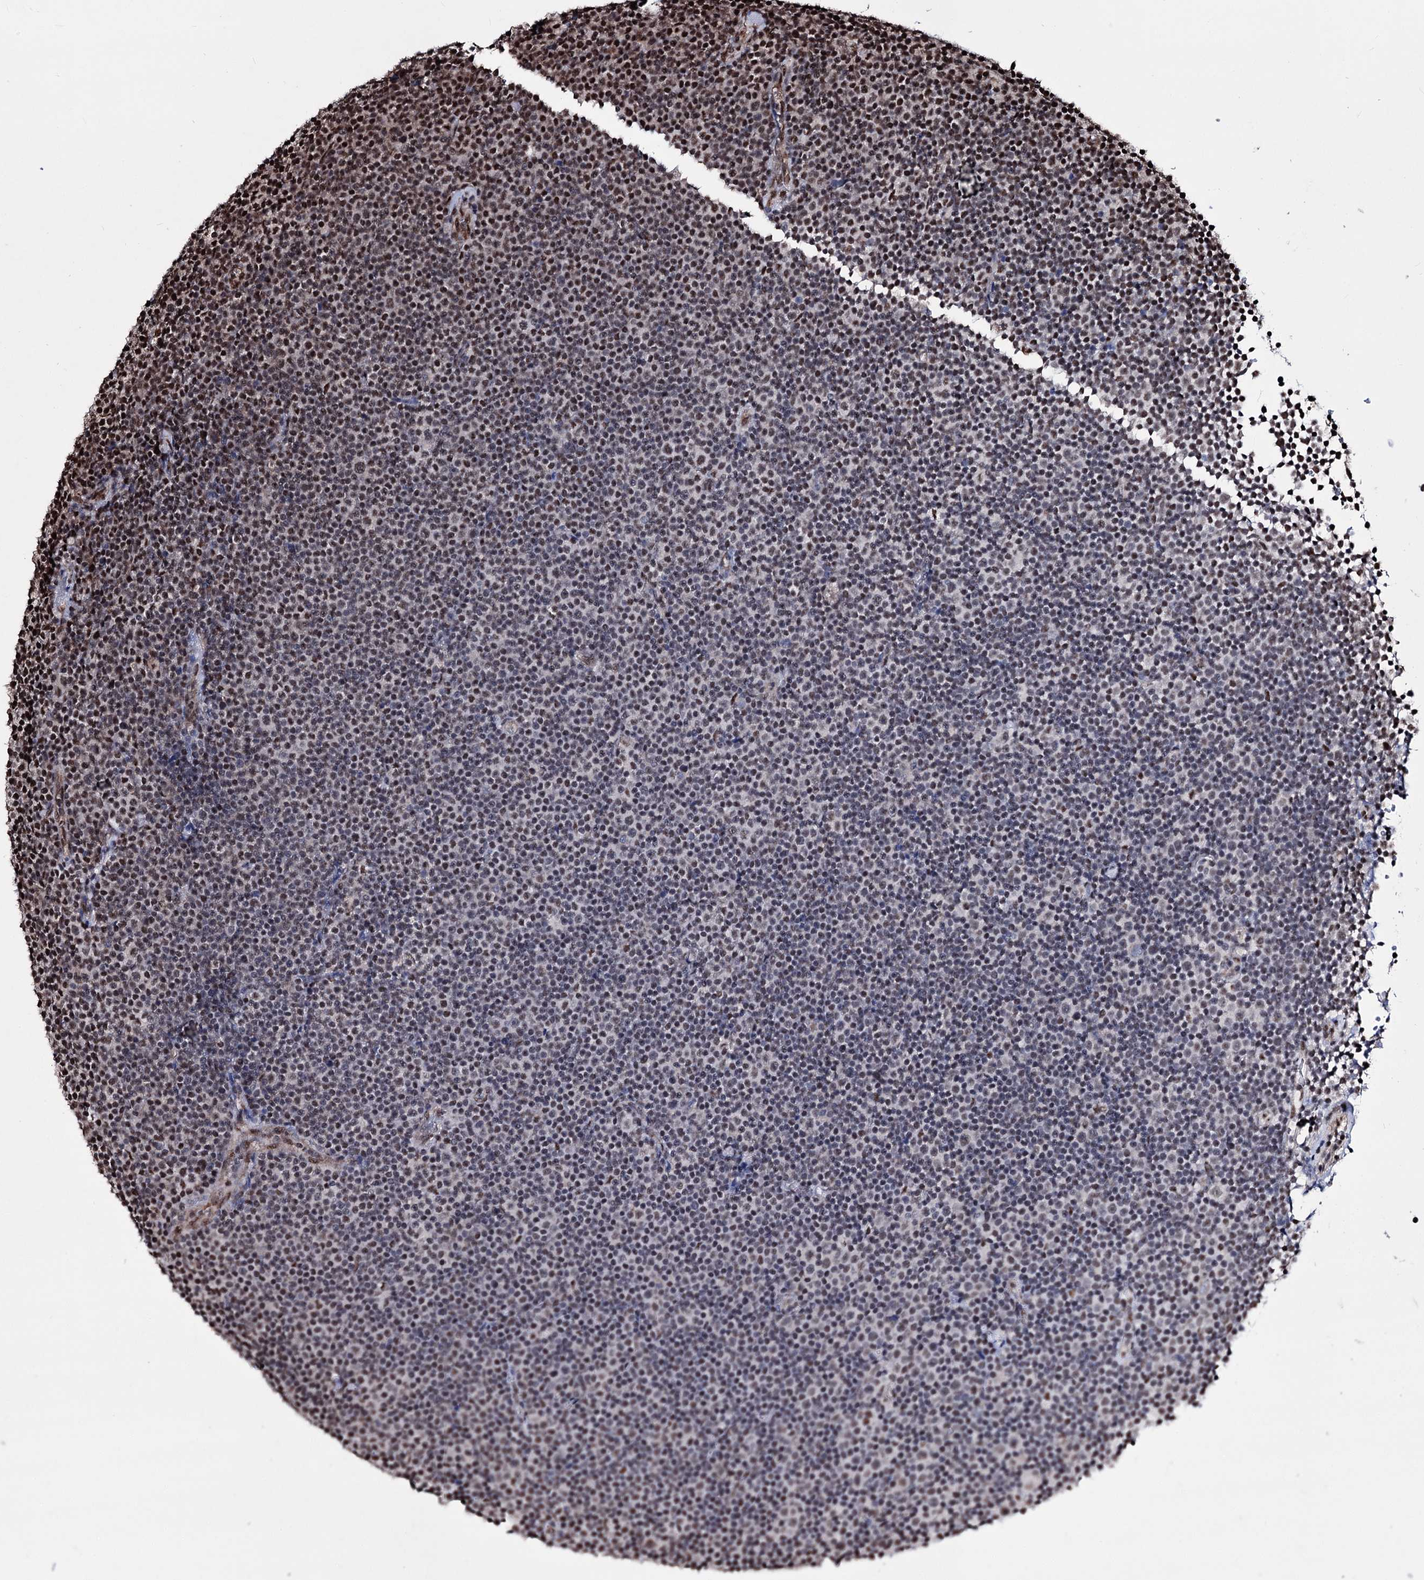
{"staining": {"intensity": "moderate", "quantity": "25%-75%", "location": "nuclear"}, "tissue": "lymphoma", "cell_type": "Tumor cells", "image_type": "cancer", "snomed": [{"axis": "morphology", "description": "Malignant lymphoma, non-Hodgkin's type, Low grade"}, {"axis": "topography", "description": "Lymph node"}], "caption": "Lymphoma tissue reveals moderate nuclear staining in approximately 25%-75% of tumor cells, visualized by immunohistochemistry.", "gene": "CHMP7", "patient": {"sex": "female", "age": 67}}